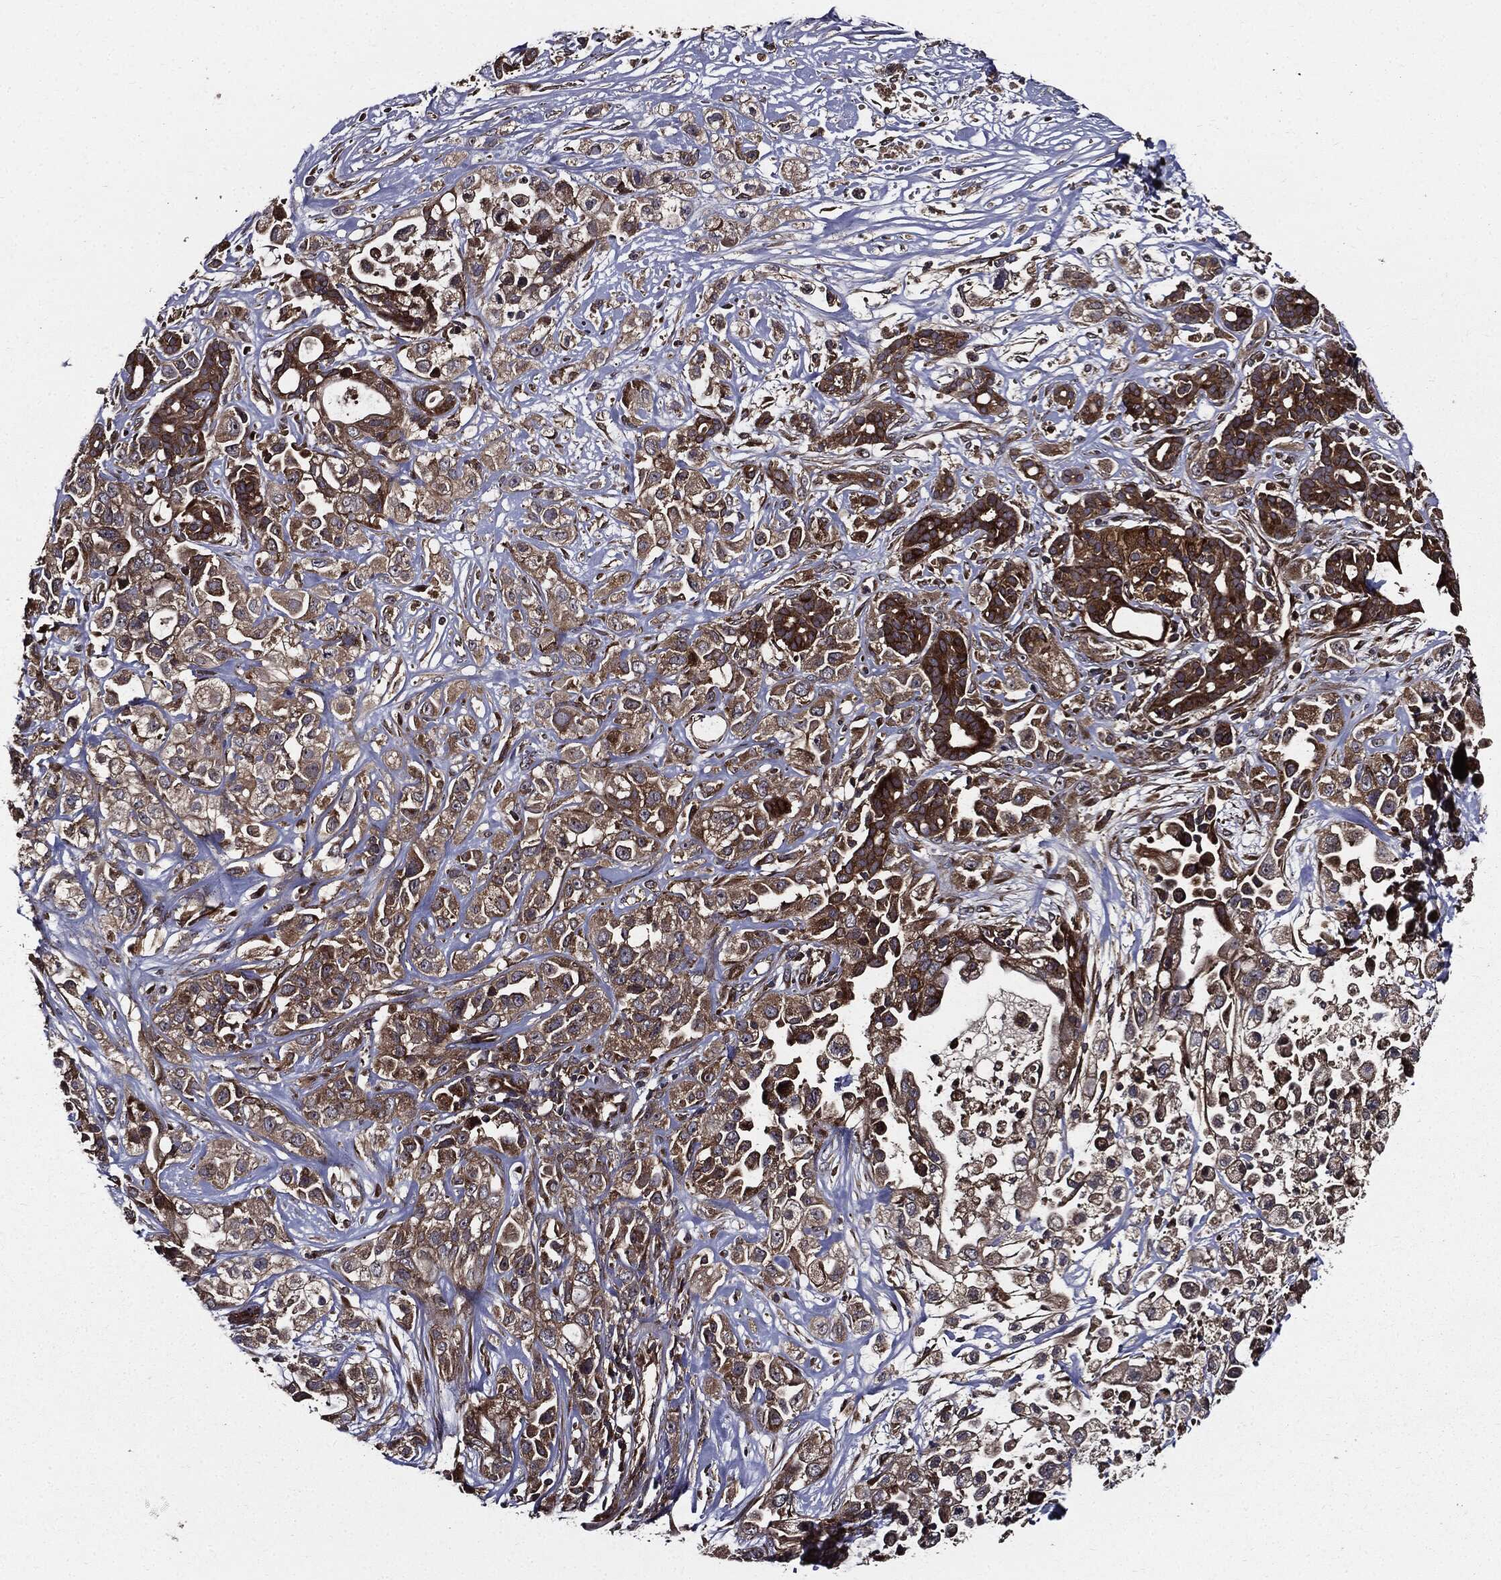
{"staining": {"intensity": "strong", "quantity": ">75%", "location": "cytoplasmic/membranous"}, "tissue": "pancreatic cancer", "cell_type": "Tumor cells", "image_type": "cancer", "snomed": [{"axis": "morphology", "description": "Adenocarcinoma, NOS"}, {"axis": "topography", "description": "Pancreas"}], "caption": "Human pancreatic cancer (adenocarcinoma) stained with a protein marker reveals strong staining in tumor cells.", "gene": "HTT", "patient": {"sex": "male", "age": 44}}